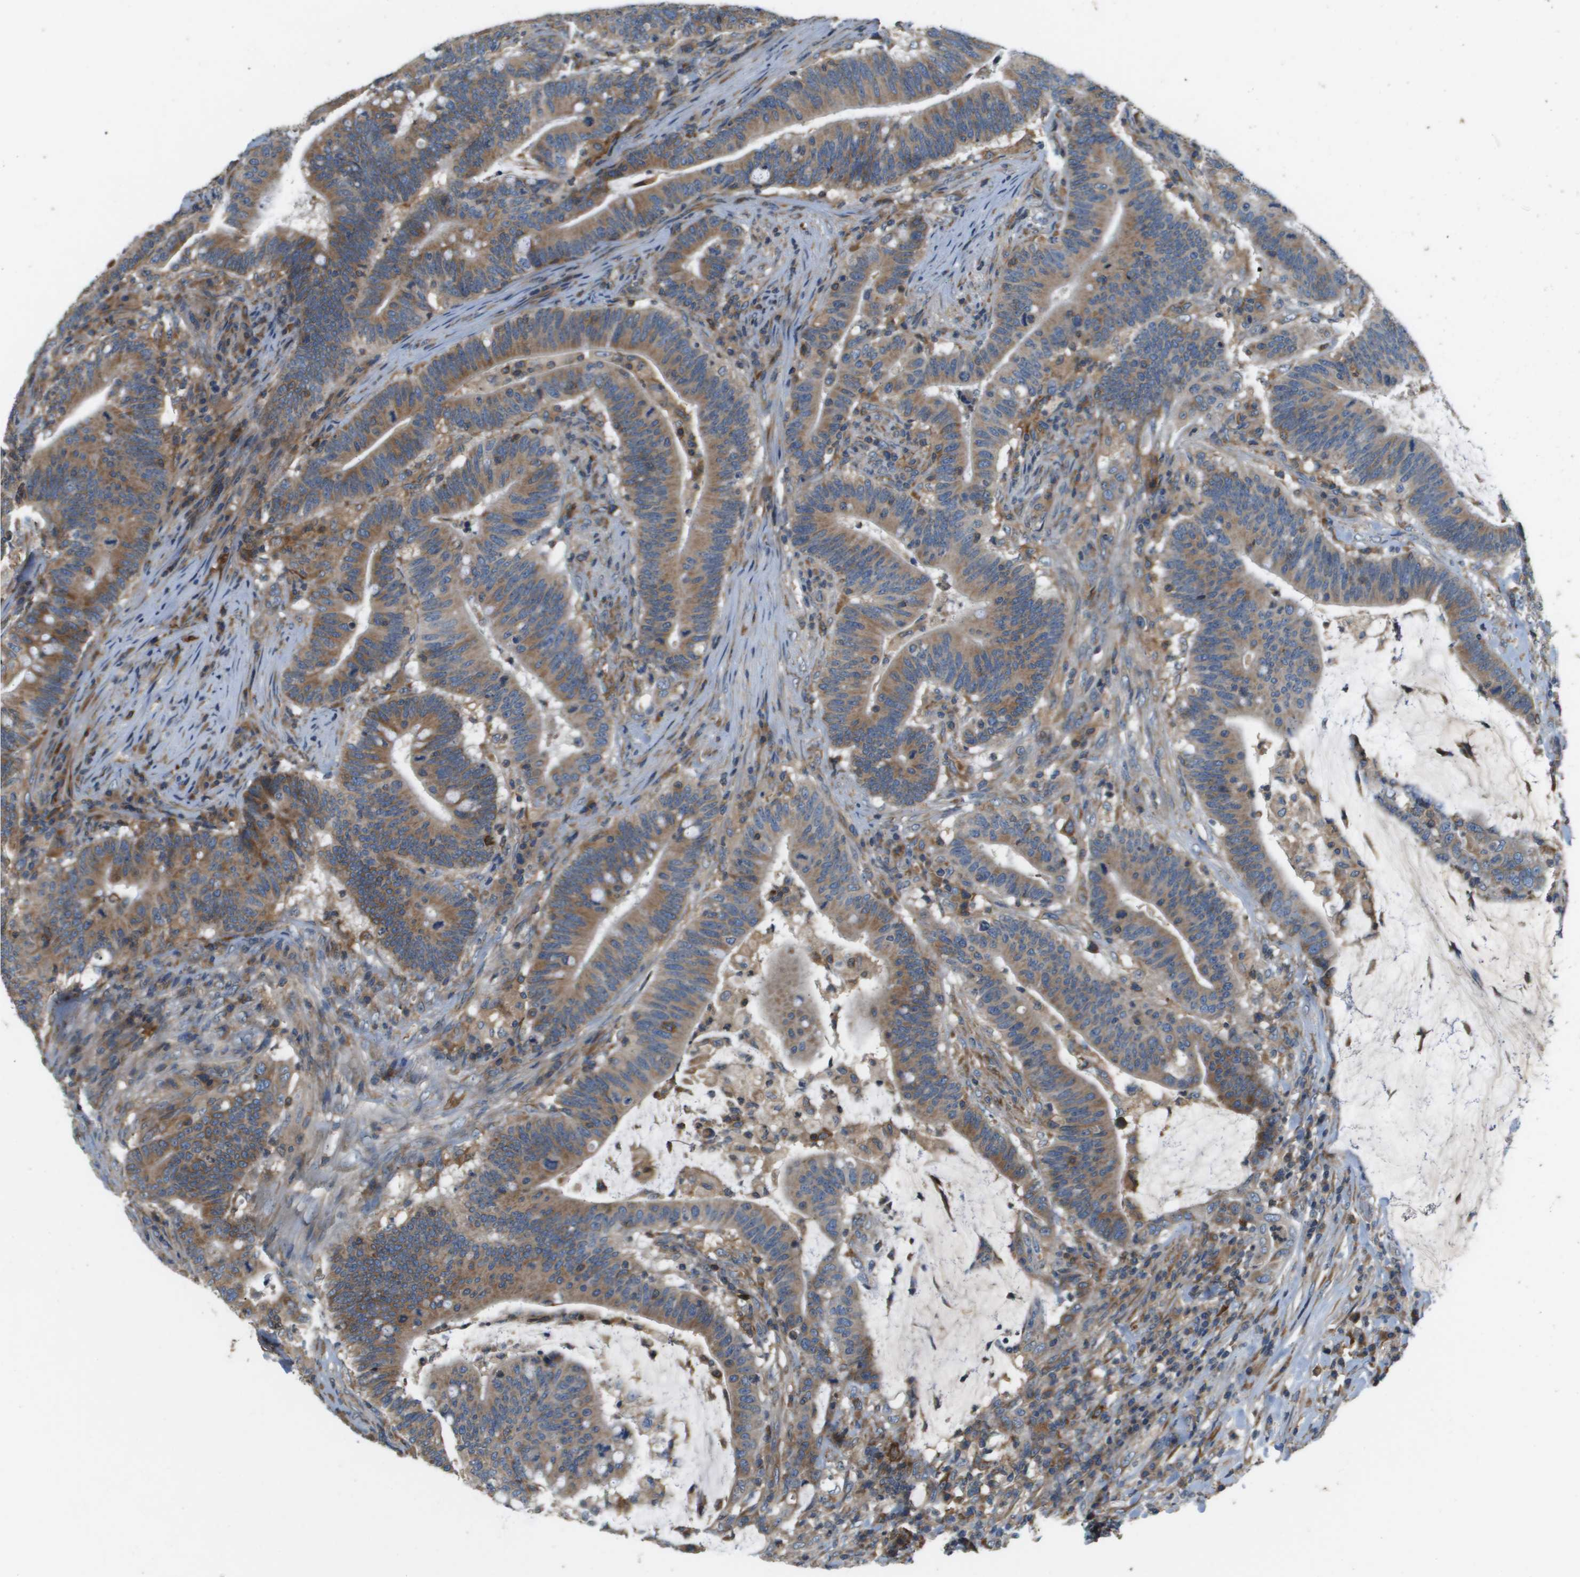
{"staining": {"intensity": "moderate", "quantity": ">75%", "location": "cytoplasmic/membranous"}, "tissue": "colorectal cancer", "cell_type": "Tumor cells", "image_type": "cancer", "snomed": [{"axis": "morphology", "description": "Normal tissue, NOS"}, {"axis": "morphology", "description": "Adenocarcinoma, NOS"}, {"axis": "topography", "description": "Colon"}], "caption": "Immunohistochemistry photomicrograph of neoplastic tissue: adenocarcinoma (colorectal) stained using immunohistochemistry displays medium levels of moderate protein expression localized specifically in the cytoplasmic/membranous of tumor cells, appearing as a cytoplasmic/membranous brown color.", "gene": "SAMSN1", "patient": {"sex": "female", "age": 66}}